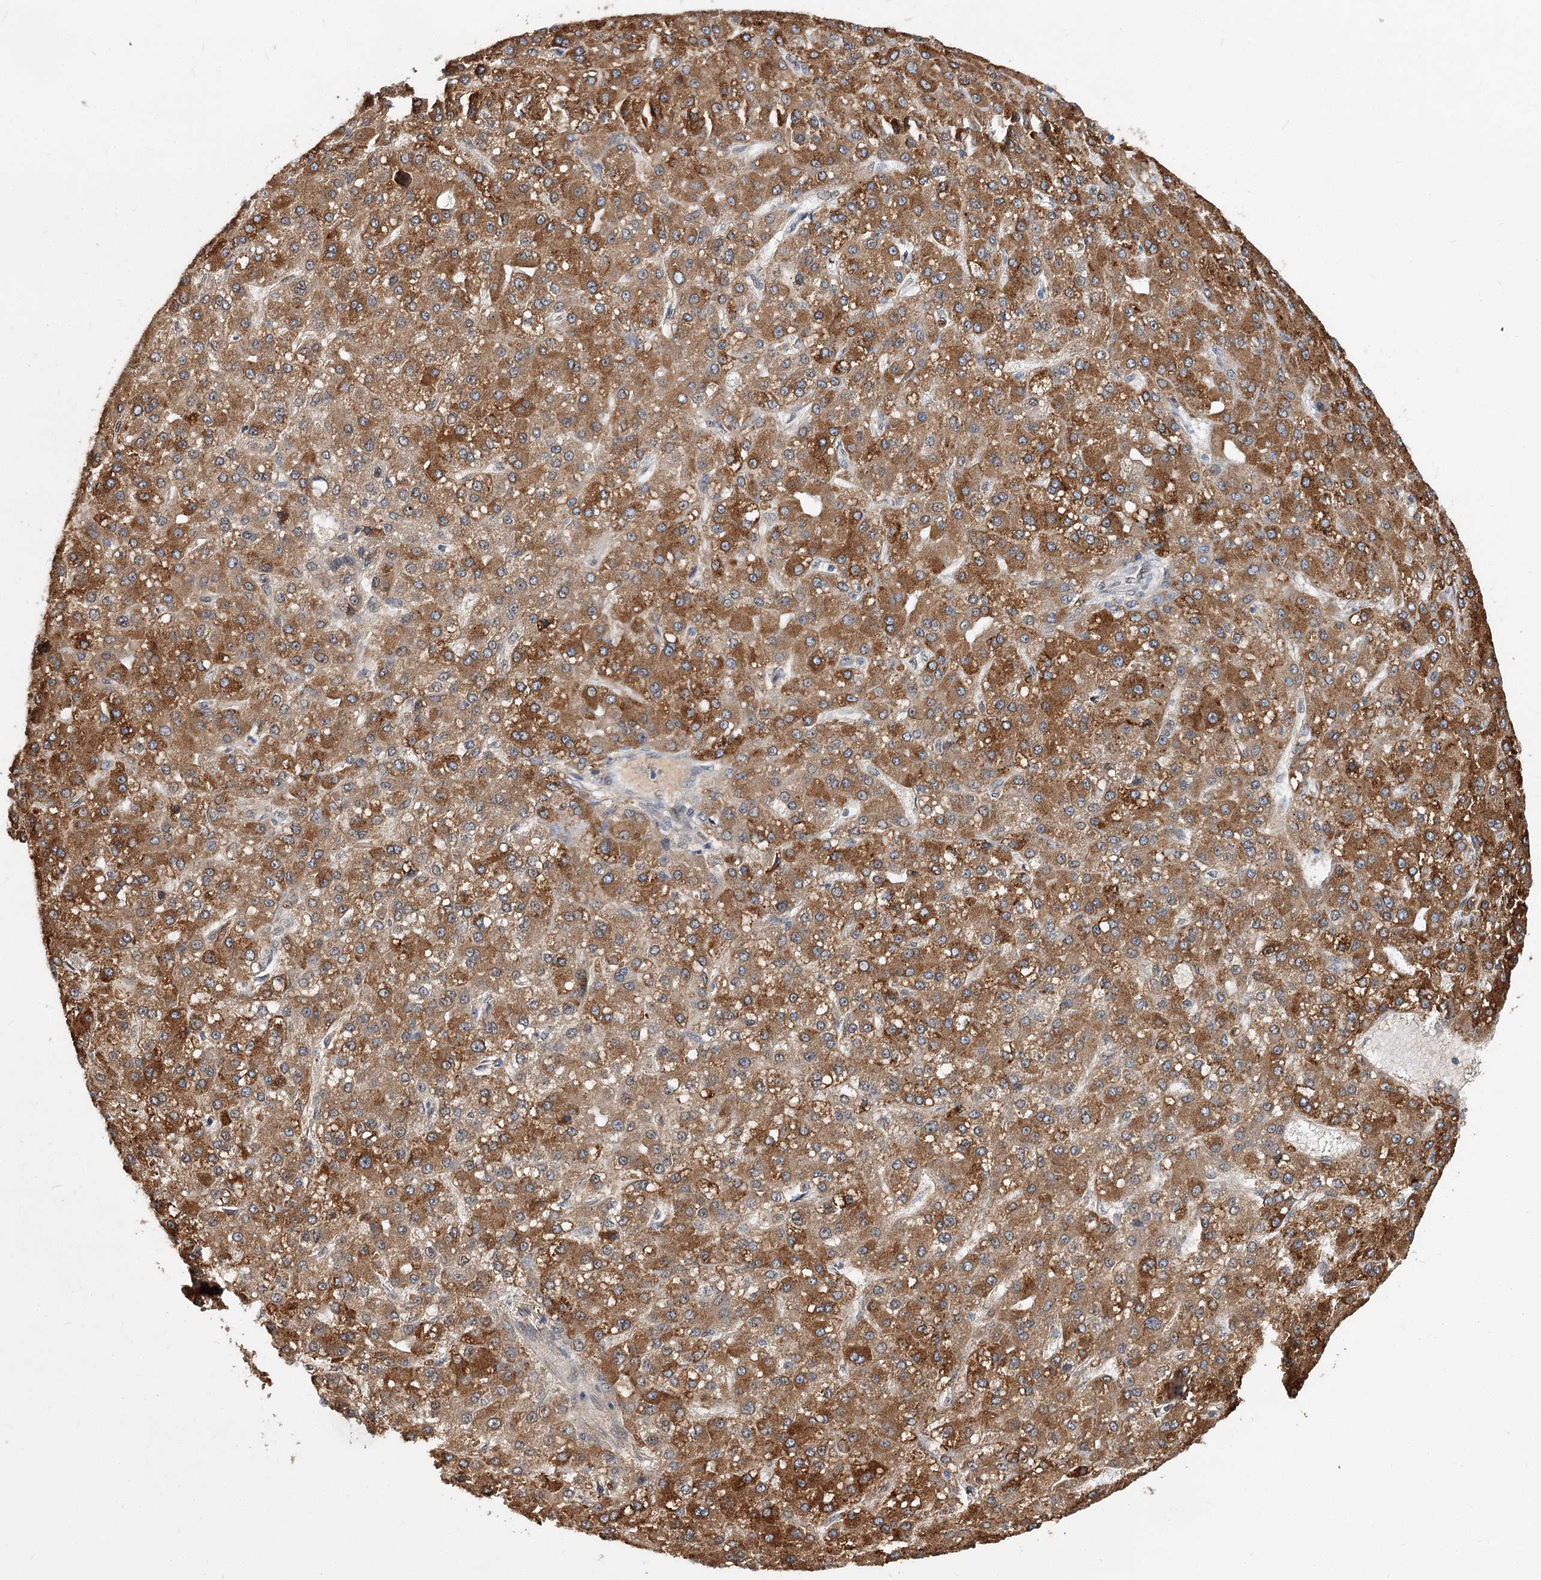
{"staining": {"intensity": "moderate", "quantity": ">75%", "location": "cytoplasmic/membranous"}, "tissue": "liver cancer", "cell_type": "Tumor cells", "image_type": "cancer", "snomed": [{"axis": "morphology", "description": "Carcinoma, Hepatocellular, NOS"}, {"axis": "topography", "description": "Liver"}], "caption": "Moderate cytoplasmic/membranous positivity for a protein is identified in approximately >75% of tumor cells of liver hepatocellular carcinoma using immunohistochemistry.", "gene": "TMEM201", "patient": {"sex": "male", "age": 67}}